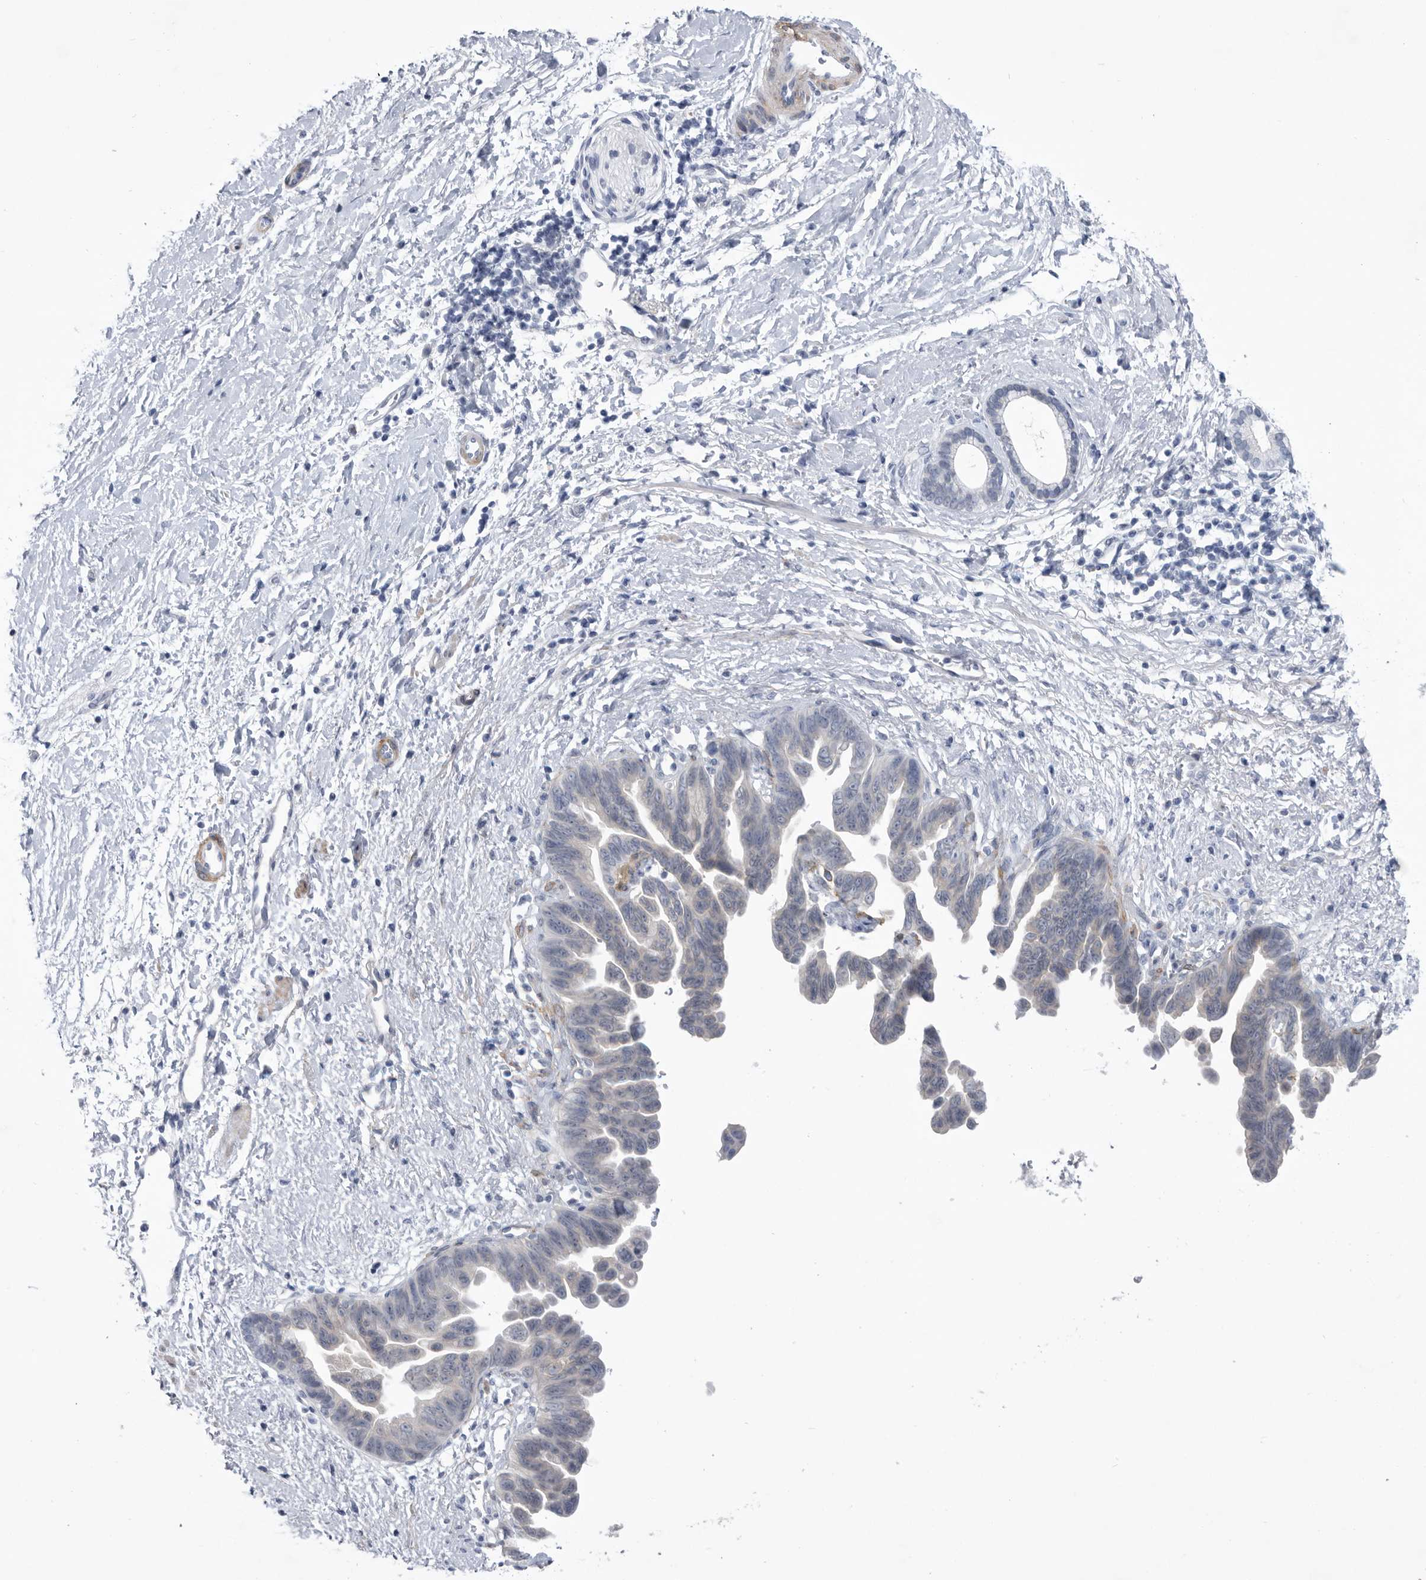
{"staining": {"intensity": "negative", "quantity": "none", "location": "none"}, "tissue": "pancreatic cancer", "cell_type": "Tumor cells", "image_type": "cancer", "snomed": [{"axis": "morphology", "description": "Adenocarcinoma, NOS"}, {"axis": "topography", "description": "Pancreas"}], "caption": "An IHC photomicrograph of pancreatic adenocarcinoma is shown. There is no staining in tumor cells of pancreatic adenocarcinoma.", "gene": "BTBD6", "patient": {"sex": "female", "age": 72}}